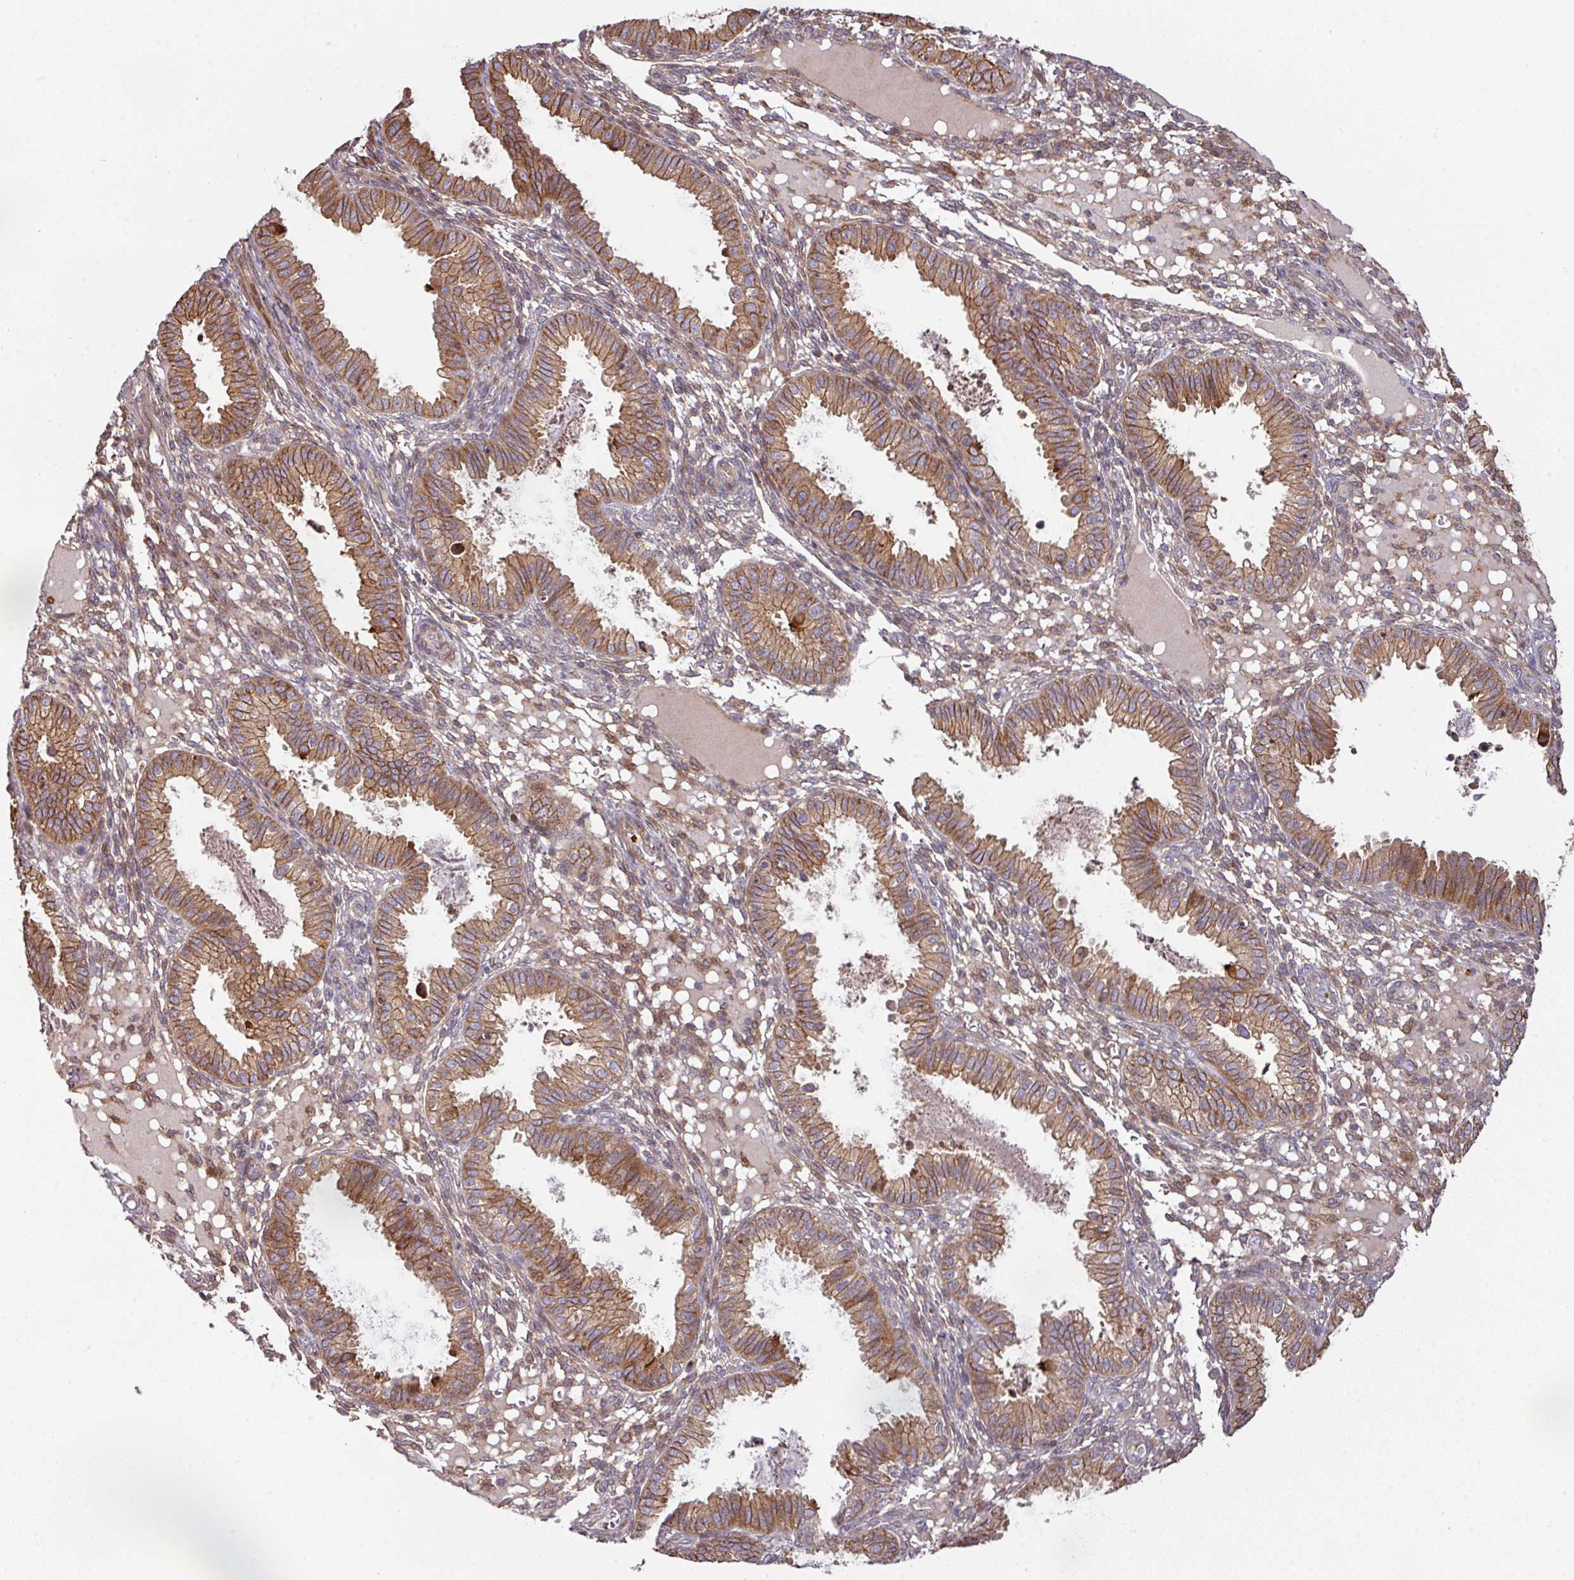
{"staining": {"intensity": "negative", "quantity": "none", "location": "none"}, "tissue": "endometrium", "cell_type": "Cells in endometrial stroma", "image_type": "normal", "snomed": [{"axis": "morphology", "description": "Normal tissue, NOS"}, {"axis": "topography", "description": "Endometrium"}], "caption": "Endometrium stained for a protein using immunohistochemistry (IHC) exhibits no staining cells in endometrial stroma.", "gene": "CASP2", "patient": {"sex": "female", "age": 33}}